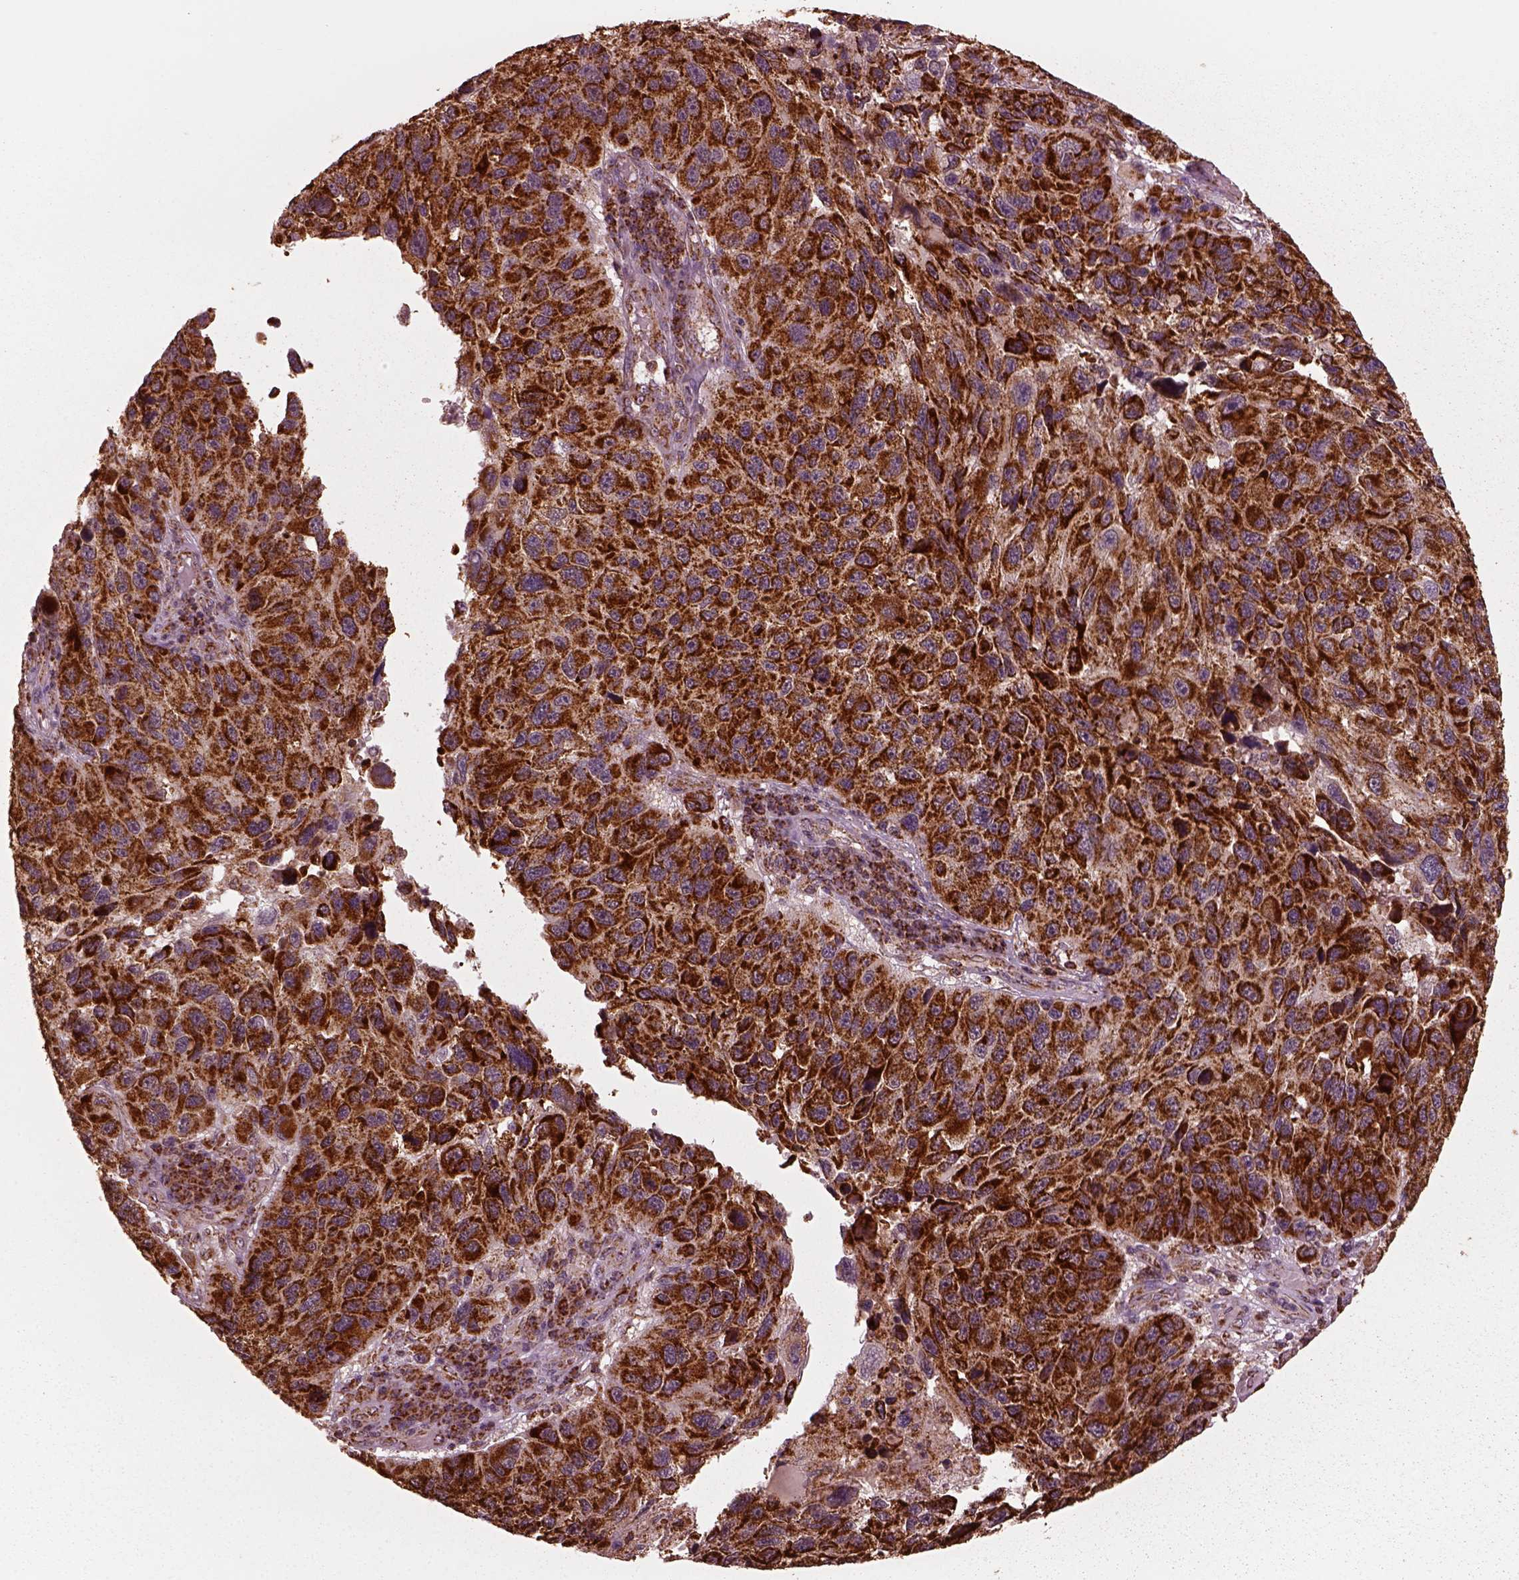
{"staining": {"intensity": "strong", "quantity": ">75%", "location": "cytoplasmic/membranous"}, "tissue": "melanoma", "cell_type": "Tumor cells", "image_type": "cancer", "snomed": [{"axis": "morphology", "description": "Malignant melanoma, NOS"}, {"axis": "topography", "description": "Skin"}], "caption": "A photomicrograph of malignant melanoma stained for a protein demonstrates strong cytoplasmic/membranous brown staining in tumor cells. (DAB IHC, brown staining for protein, blue staining for nuclei).", "gene": "NDUFB10", "patient": {"sex": "male", "age": 53}}